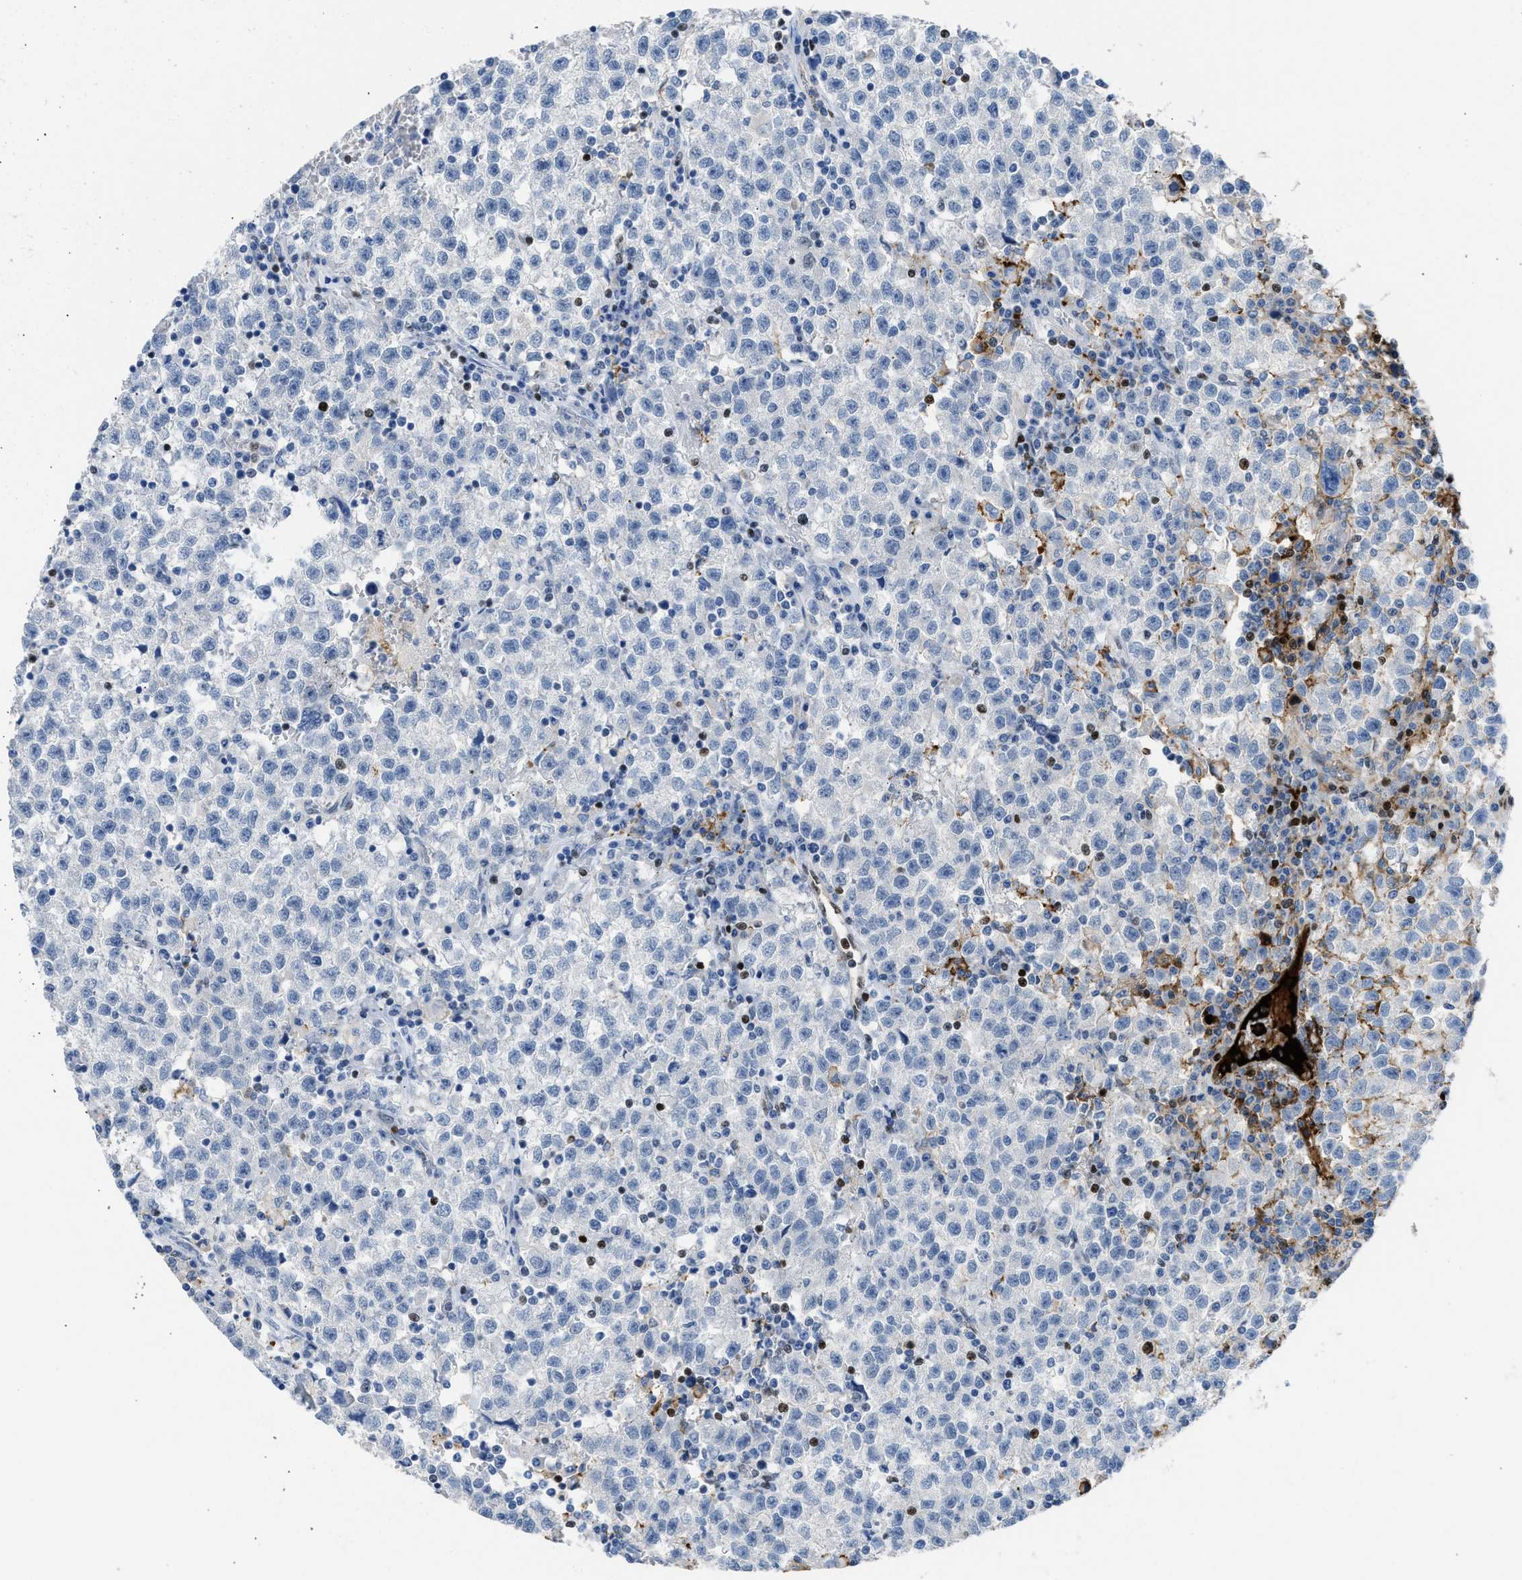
{"staining": {"intensity": "negative", "quantity": "none", "location": "none"}, "tissue": "testis cancer", "cell_type": "Tumor cells", "image_type": "cancer", "snomed": [{"axis": "morphology", "description": "Seminoma, NOS"}, {"axis": "topography", "description": "Testis"}], "caption": "The micrograph demonstrates no significant positivity in tumor cells of testis seminoma. (DAB IHC, high magnification).", "gene": "LEF1", "patient": {"sex": "male", "age": 22}}